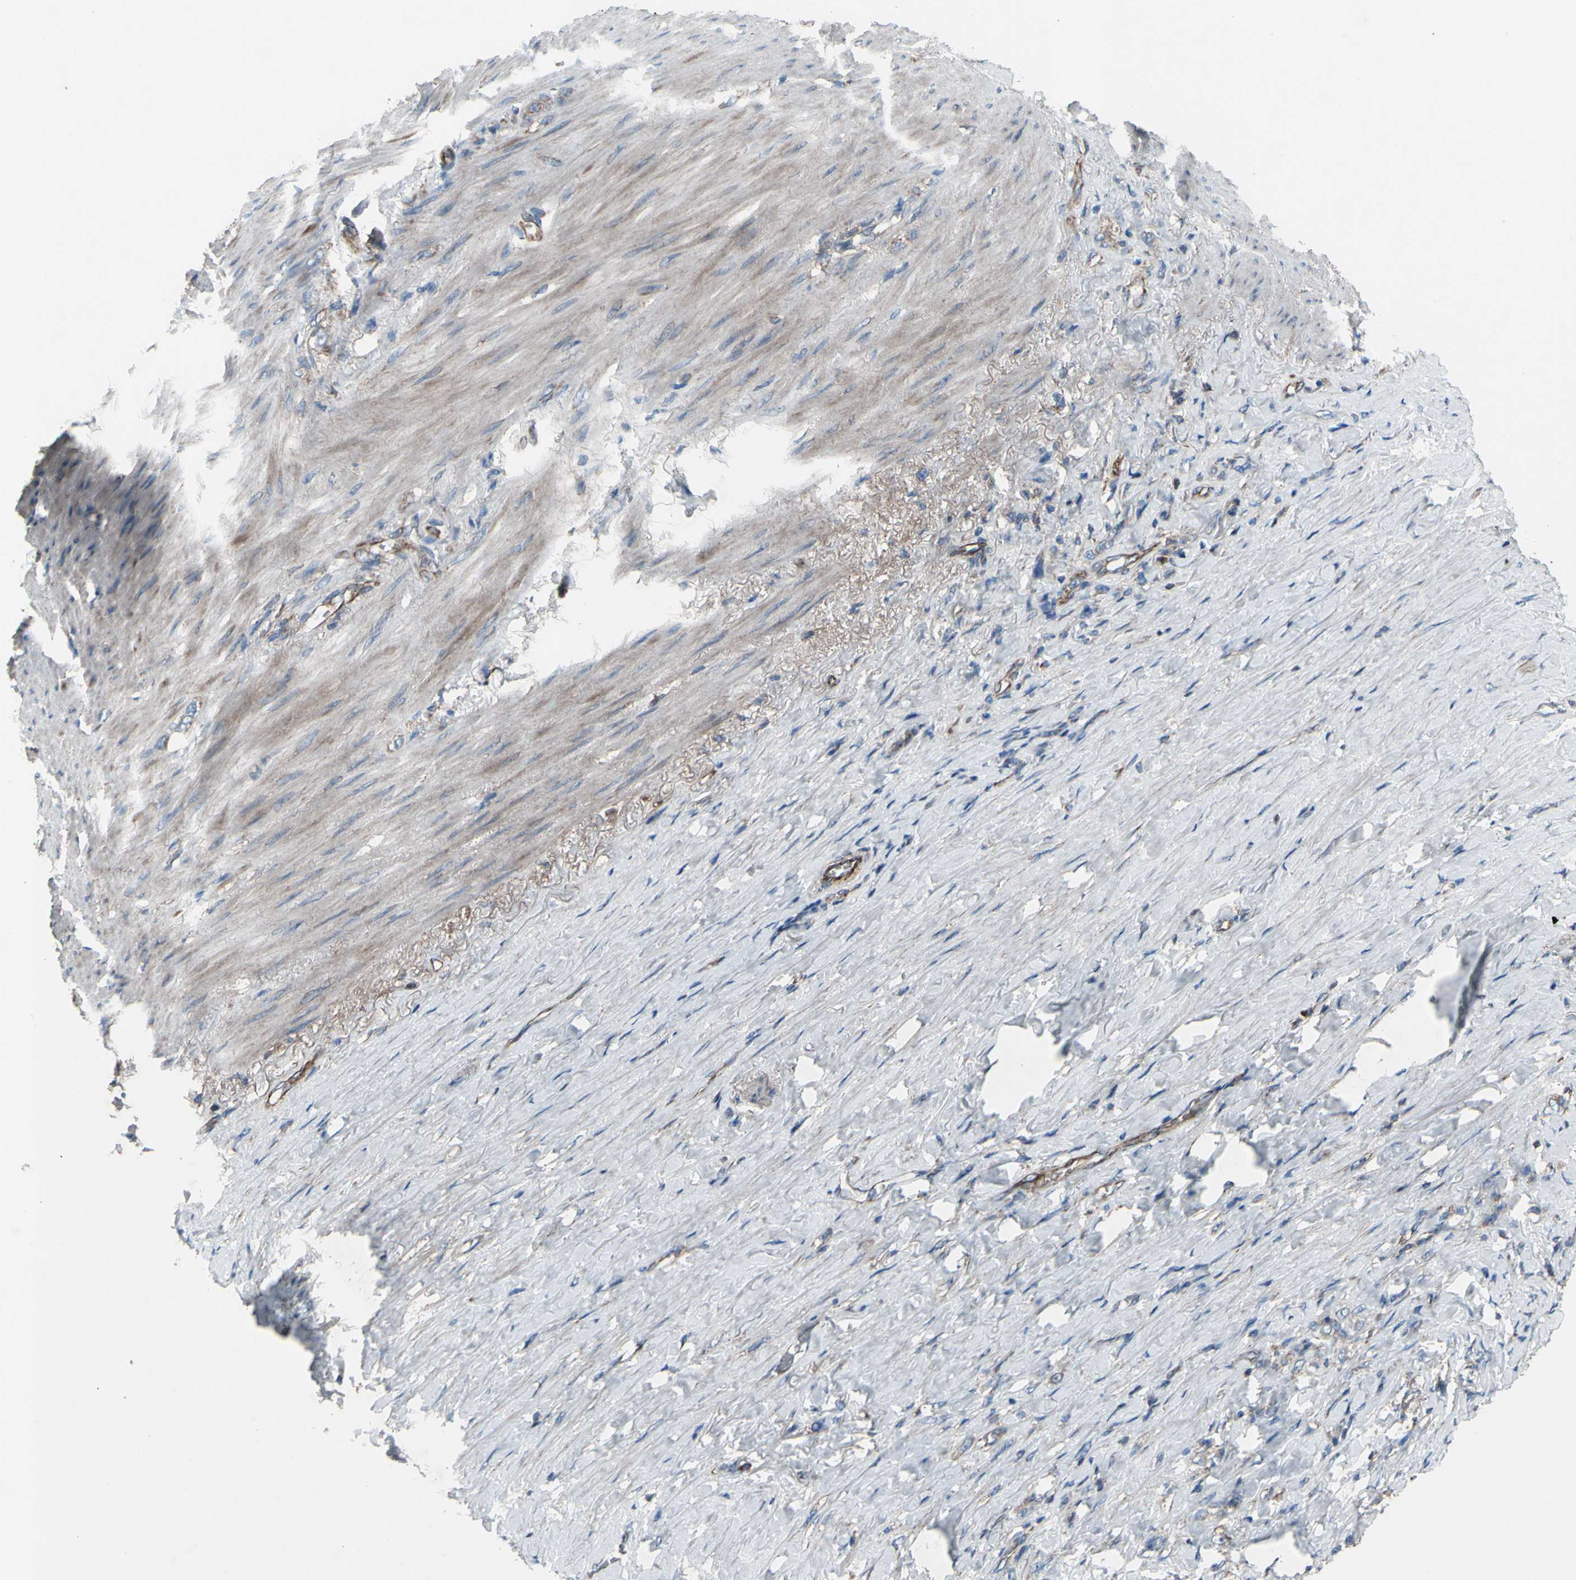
{"staining": {"intensity": "weak", "quantity": ">75%", "location": "cytoplasmic/membranous"}, "tissue": "stomach cancer", "cell_type": "Tumor cells", "image_type": "cancer", "snomed": [{"axis": "morphology", "description": "Adenocarcinoma, NOS"}, {"axis": "topography", "description": "Stomach"}], "caption": "Immunohistochemistry (IHC) micrograph of neoplastic tissue: human stomach cancer (adenocarcinoma) stained using immunohistochemistry (IHC) demonstrates low levels of weak protein expression localized specifically in the cytoplasmic/membranous of tumor cells, appearing as a cytoplasmic/membranous brown color.", "gene": "EMC7", "patient": {"sex": "male", "age": 82}}